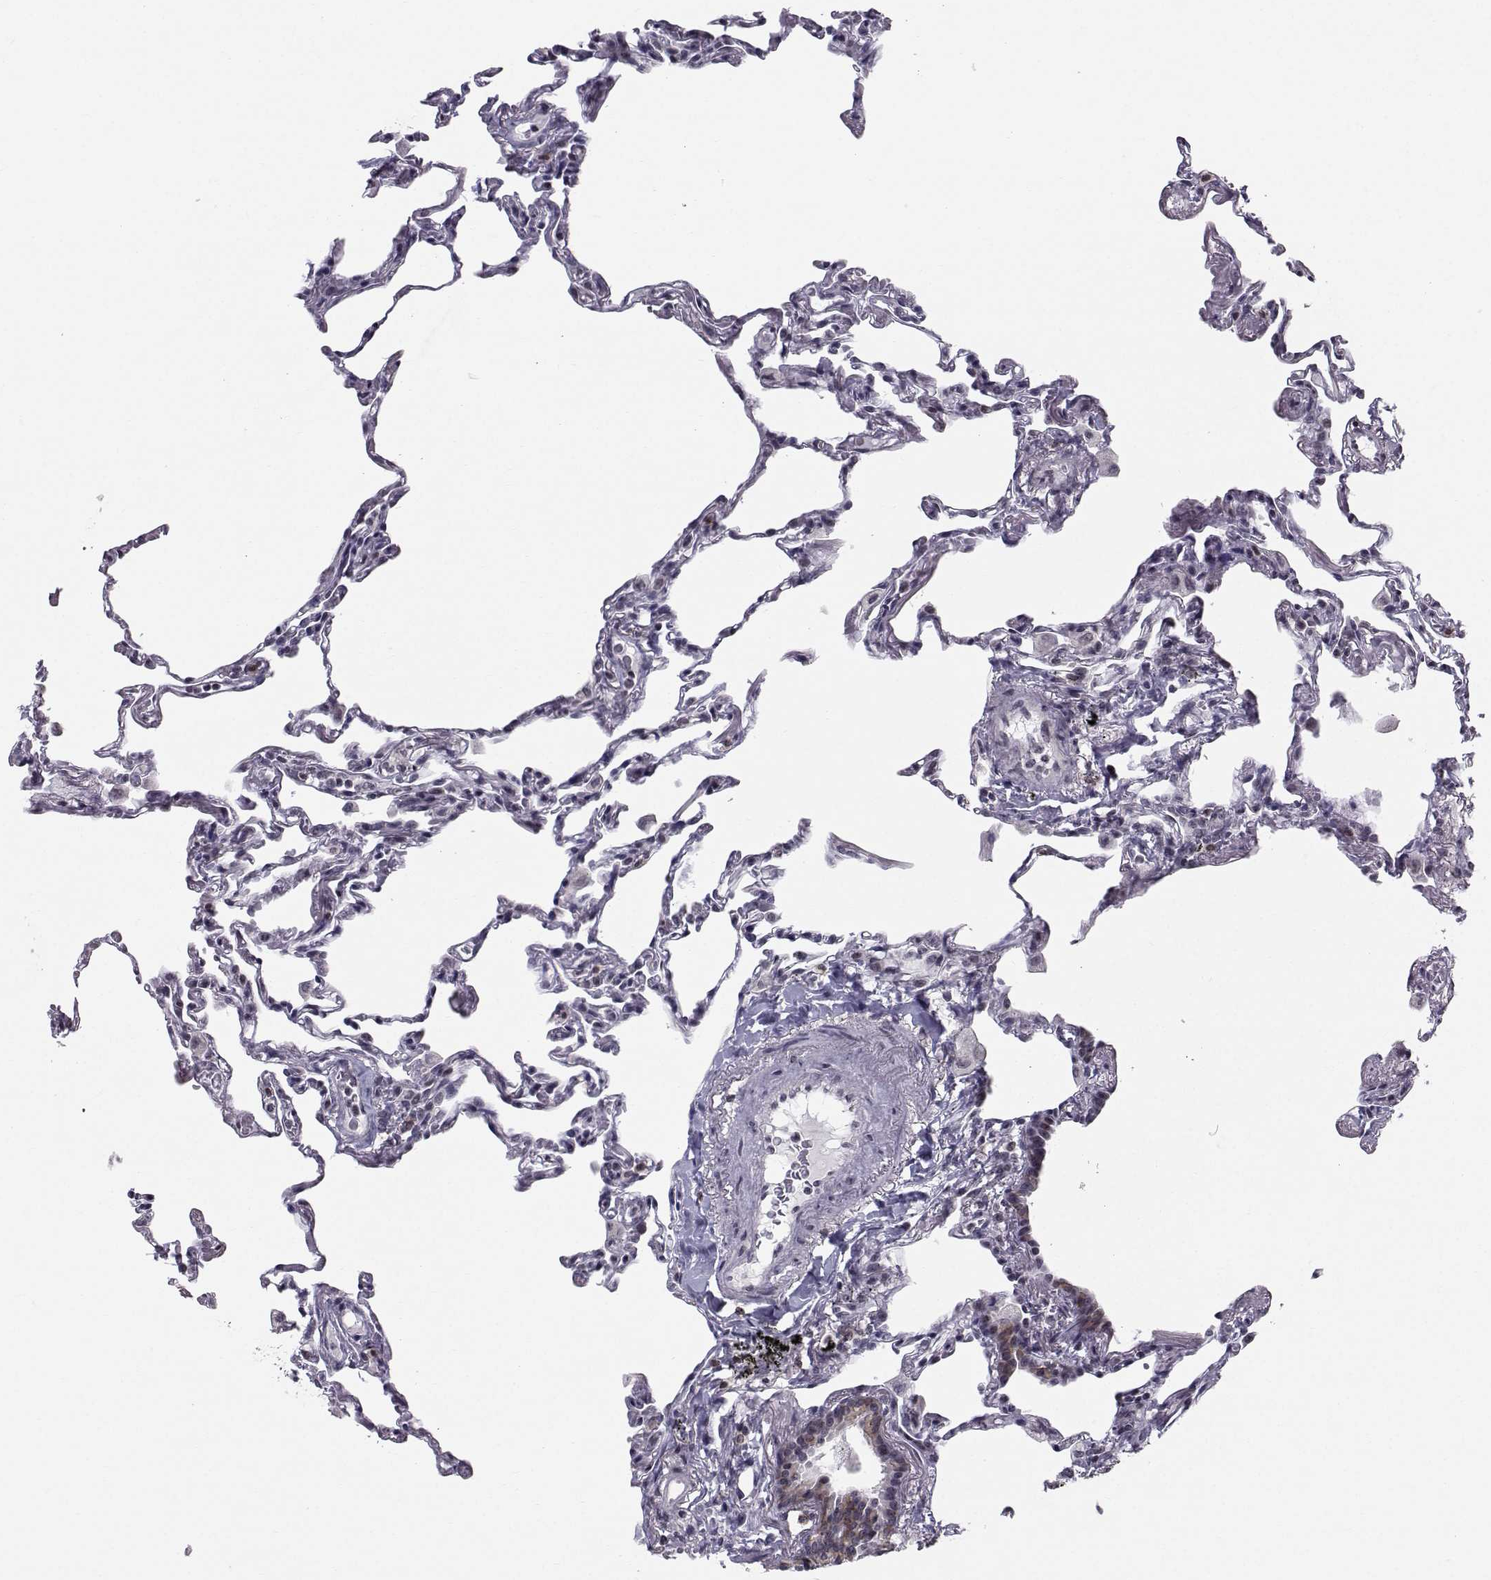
{"staining": {"intensity": "negative", "quantity": "none", "location": "none"}, "tissue": "lung", "cell_type": "Alveolar cells", "image_type": "normal", "snomed": [{"axis": "morphology", "description": "Normal tissue, NOS"}, {"axis": "topography", "description": "Lung"}], "caption": "Immunohistochemical staining of normal lung shows no significant staining in alveolar cells. (Immunohistochemistry, brightfield microscopy, high magnification).", "gene": "MARCHF4", "patient": {"sex": "female", "age": 57}}